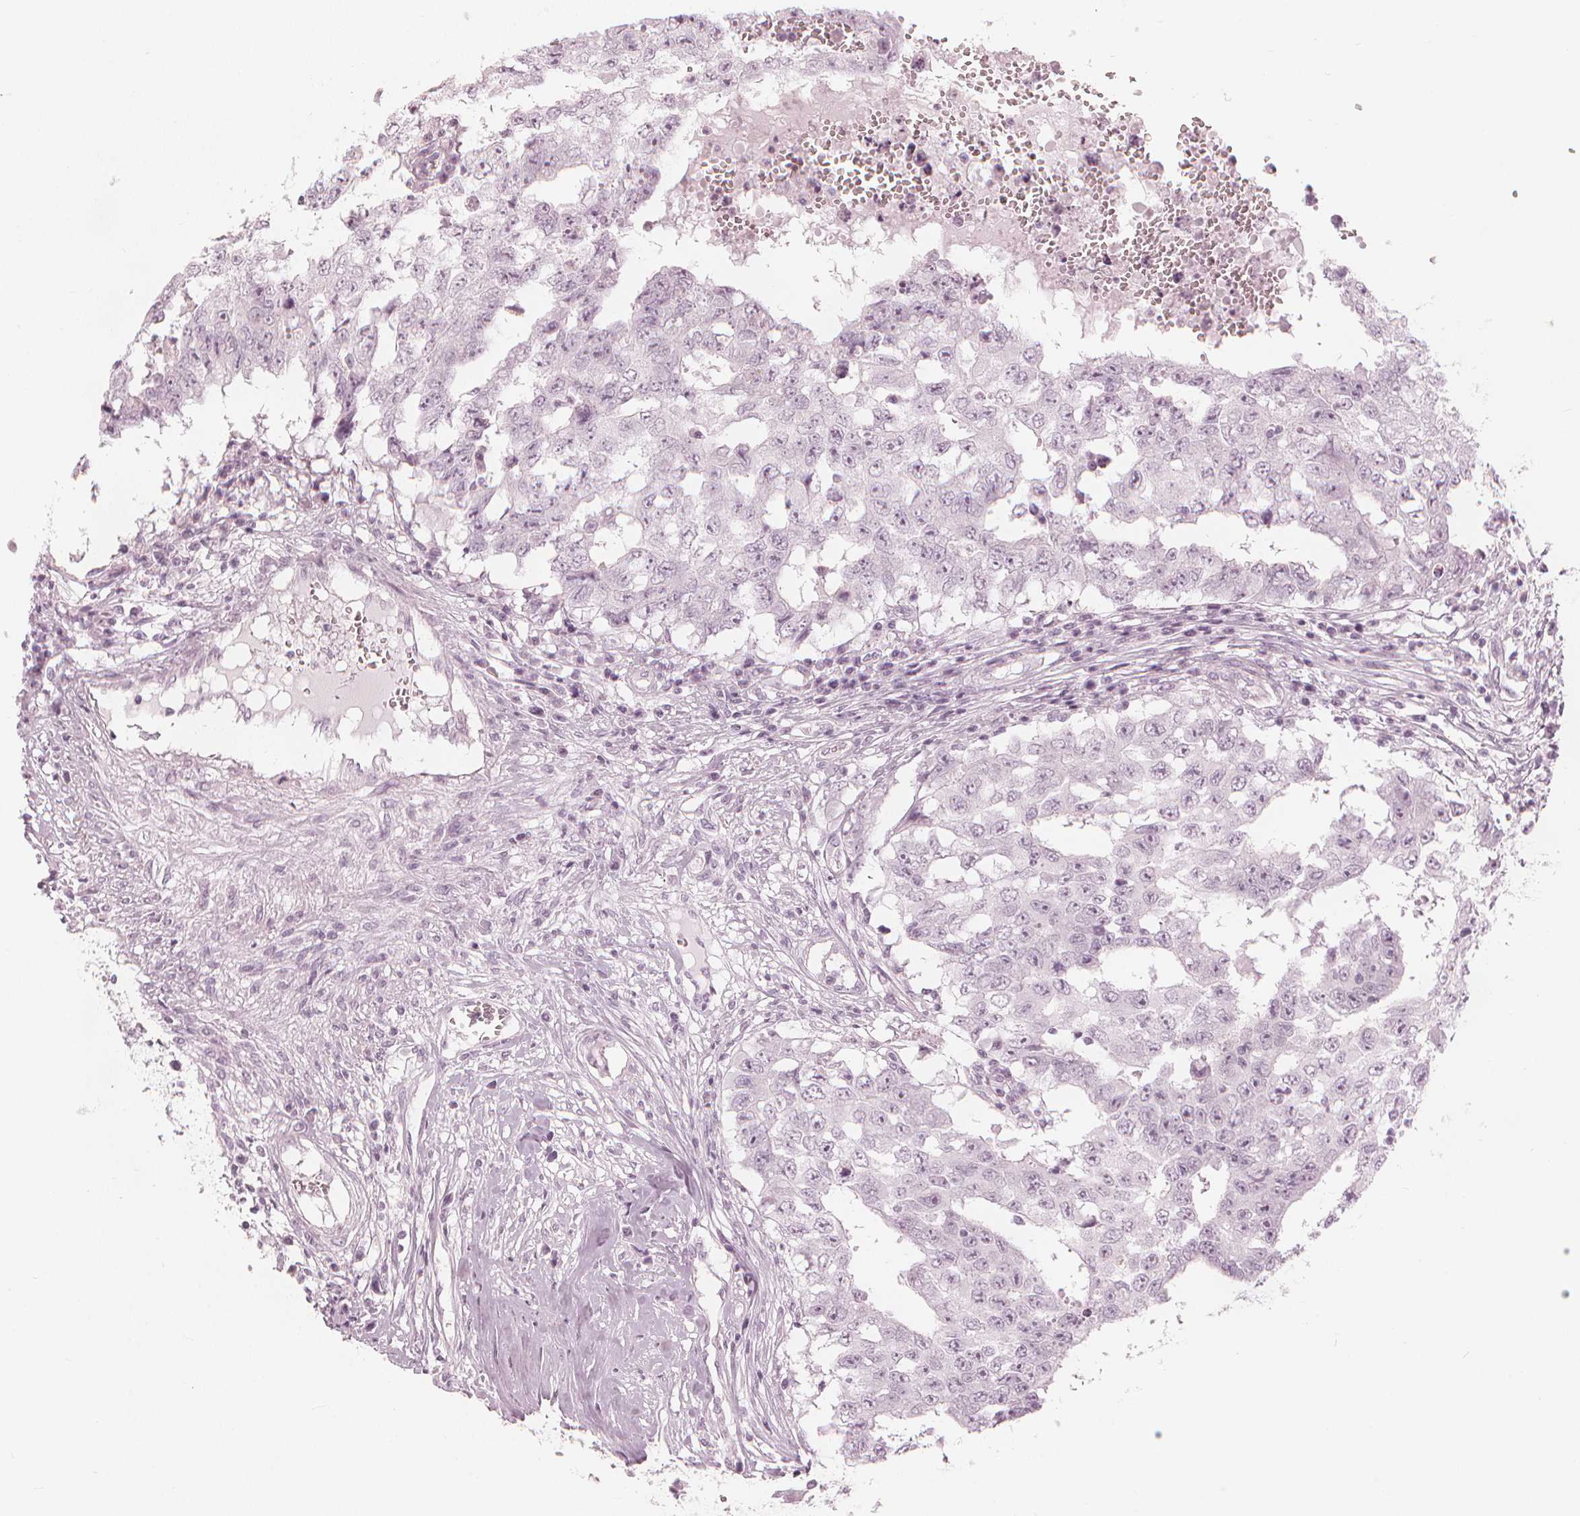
{"staining": {"intensity": "negative", "quantity": "none", "location": "none"}, "tissue": "testis cancer", "cell_type": "Tumor cells", "image_type": "cancer", "snomed": [{"axis": "morphology", "description": "Carcinoma, Embryonal, NOS"}, {"axis": "topography", "description": "Testis"}], "caption": "Tumor cells are negative for brown protein staining in testis cancer. (Immunohistochemistry (ihc), brightfield microscopy, high magnification).", "gene": "PAEP", "patient": {"sex": "male", "age": 36}}